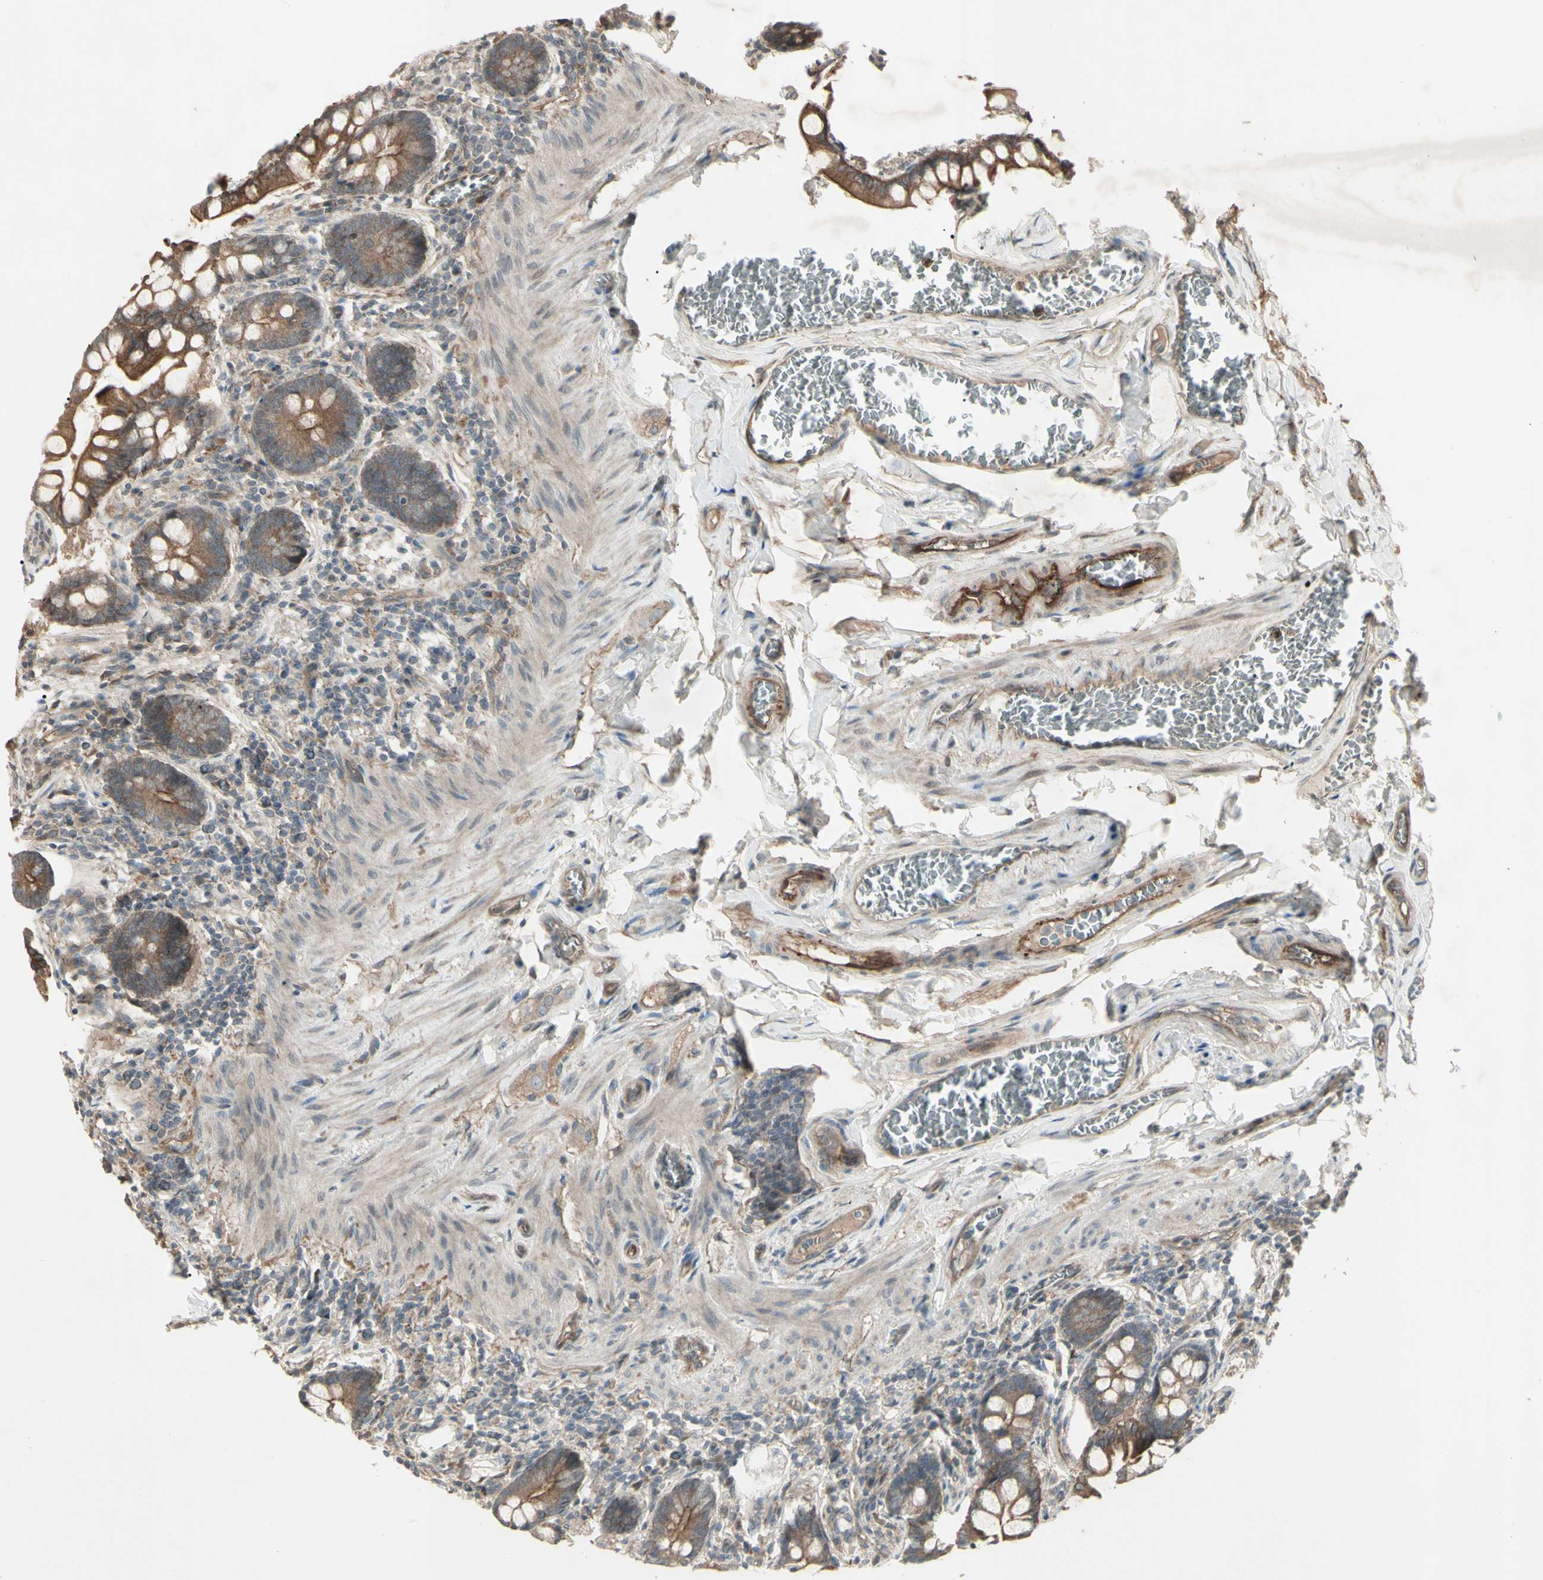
{"staining": {"intensity": "moderate", "quantity": ">75%", "location": "cytoplasmic/membranous"}, "tissue": "small intestine", "cell_type": "Glandular cells", "image_type": "normal", "snomed": [{"axis": "morphology", "description": "Normal tissue, NOS"}, {"axis": "topography", "description": "Small intestine"}], "caption": "Moderate cytoplasmic/membranous expression is appreciated in approximately >75% of glandular cells in normal small intestine.", "gene": "JAG1", "patient": {"sex": "male", "age": 41}}